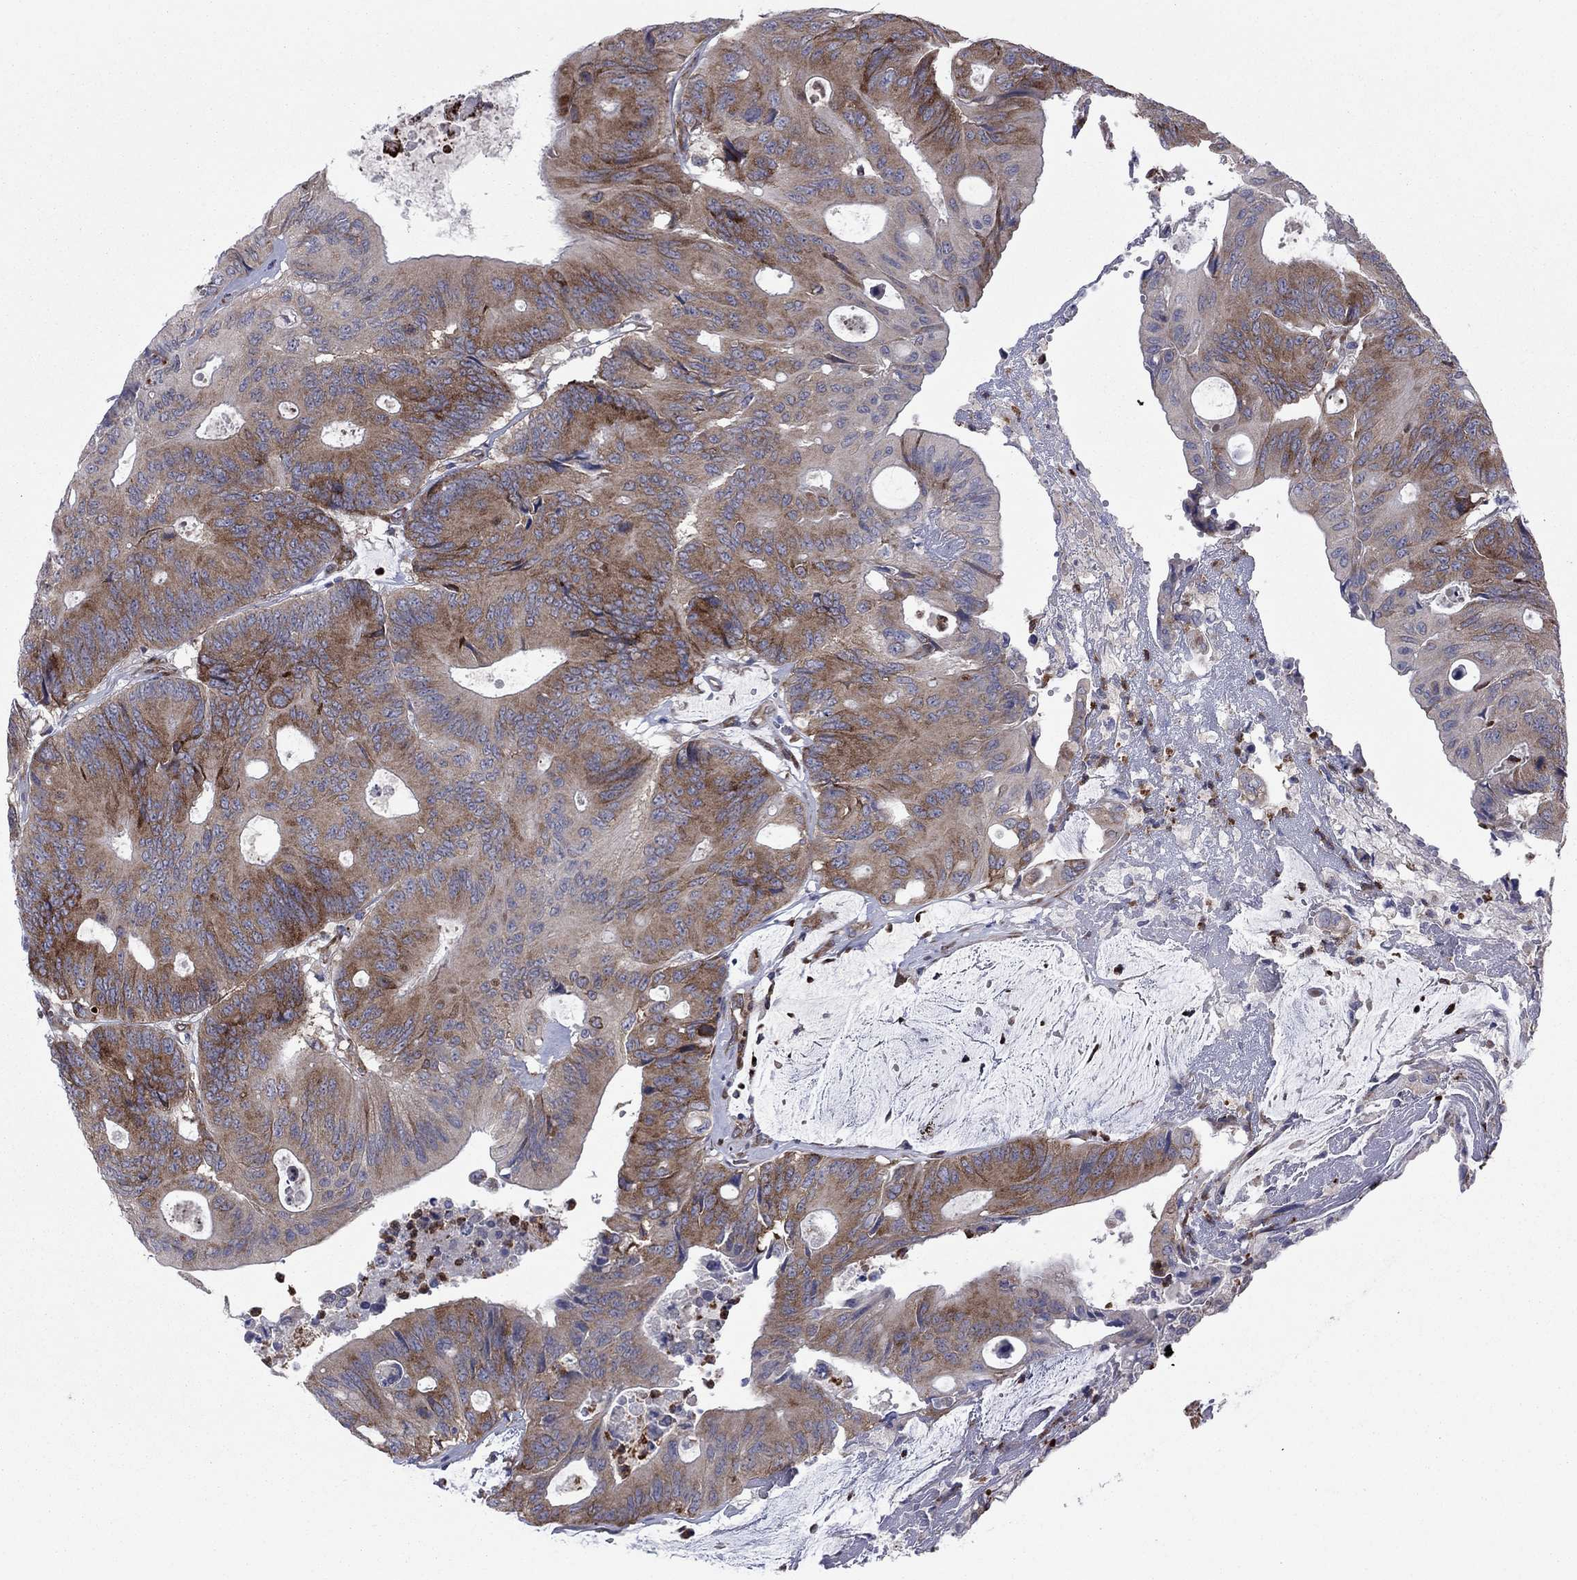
{"staining": {"intensity": "strong", "quantity": "<25%", "location": "cytoplasmic/membranous"}, "tissue": "colorectal cancer", "cell_type": "Tumor cells", "image_type": "cancer", "snomed": [{"axis": "morphology", "description": "Normal tissue, NOS"}, {"axis": "morphology", "description": "Adenocarcinoma, NOS"}, {"axis": "topography", "description": "Colon"}], "caption": "Strong cytoplasmic/membranous staining is present in approximately <25% of tumor cells in colorectal cancer (adenocarcinoma).", "gene": "GPR155", "patient": {"sex": "male", "age": 65}}